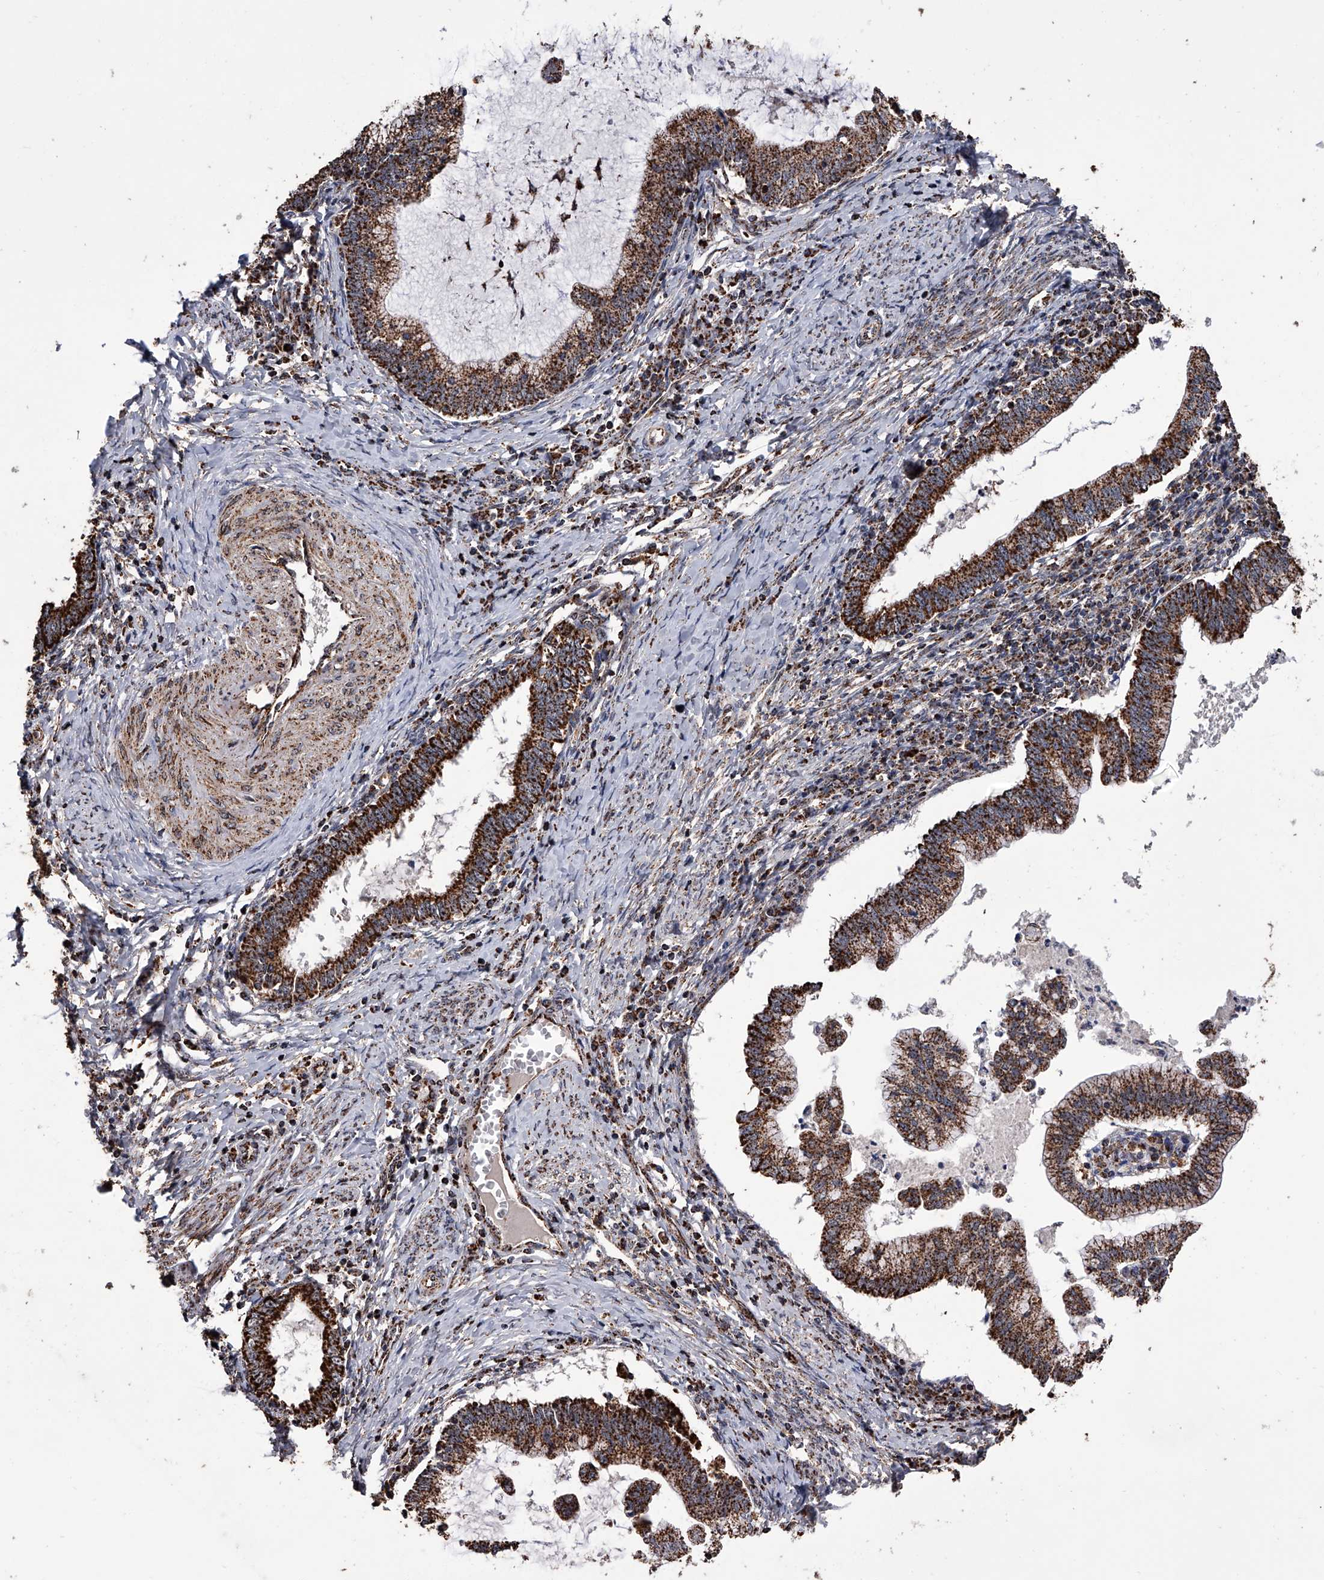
{"staining": {"intensity": "strong", "quantity": ">75%", "location": "cytoplasmic/membranous"}, "tissue": "cervical cancer", "cell_type": "Tumor cells", "image_type": "cancer", "snomed": [{"axis": "morphology", "description": "Adenocarcinoma, NOS"}, {"axis": "topography", "description": "Cervix"}], "caption": "A high-resolution image shows IHC staining of cervical cancer, which demonstrates strong cytoplasmic/membranous positivity in approximately >75% of tumor cells.", "gene": "SMPDL3A", "patient": {"sex": "female", "age": 36}}